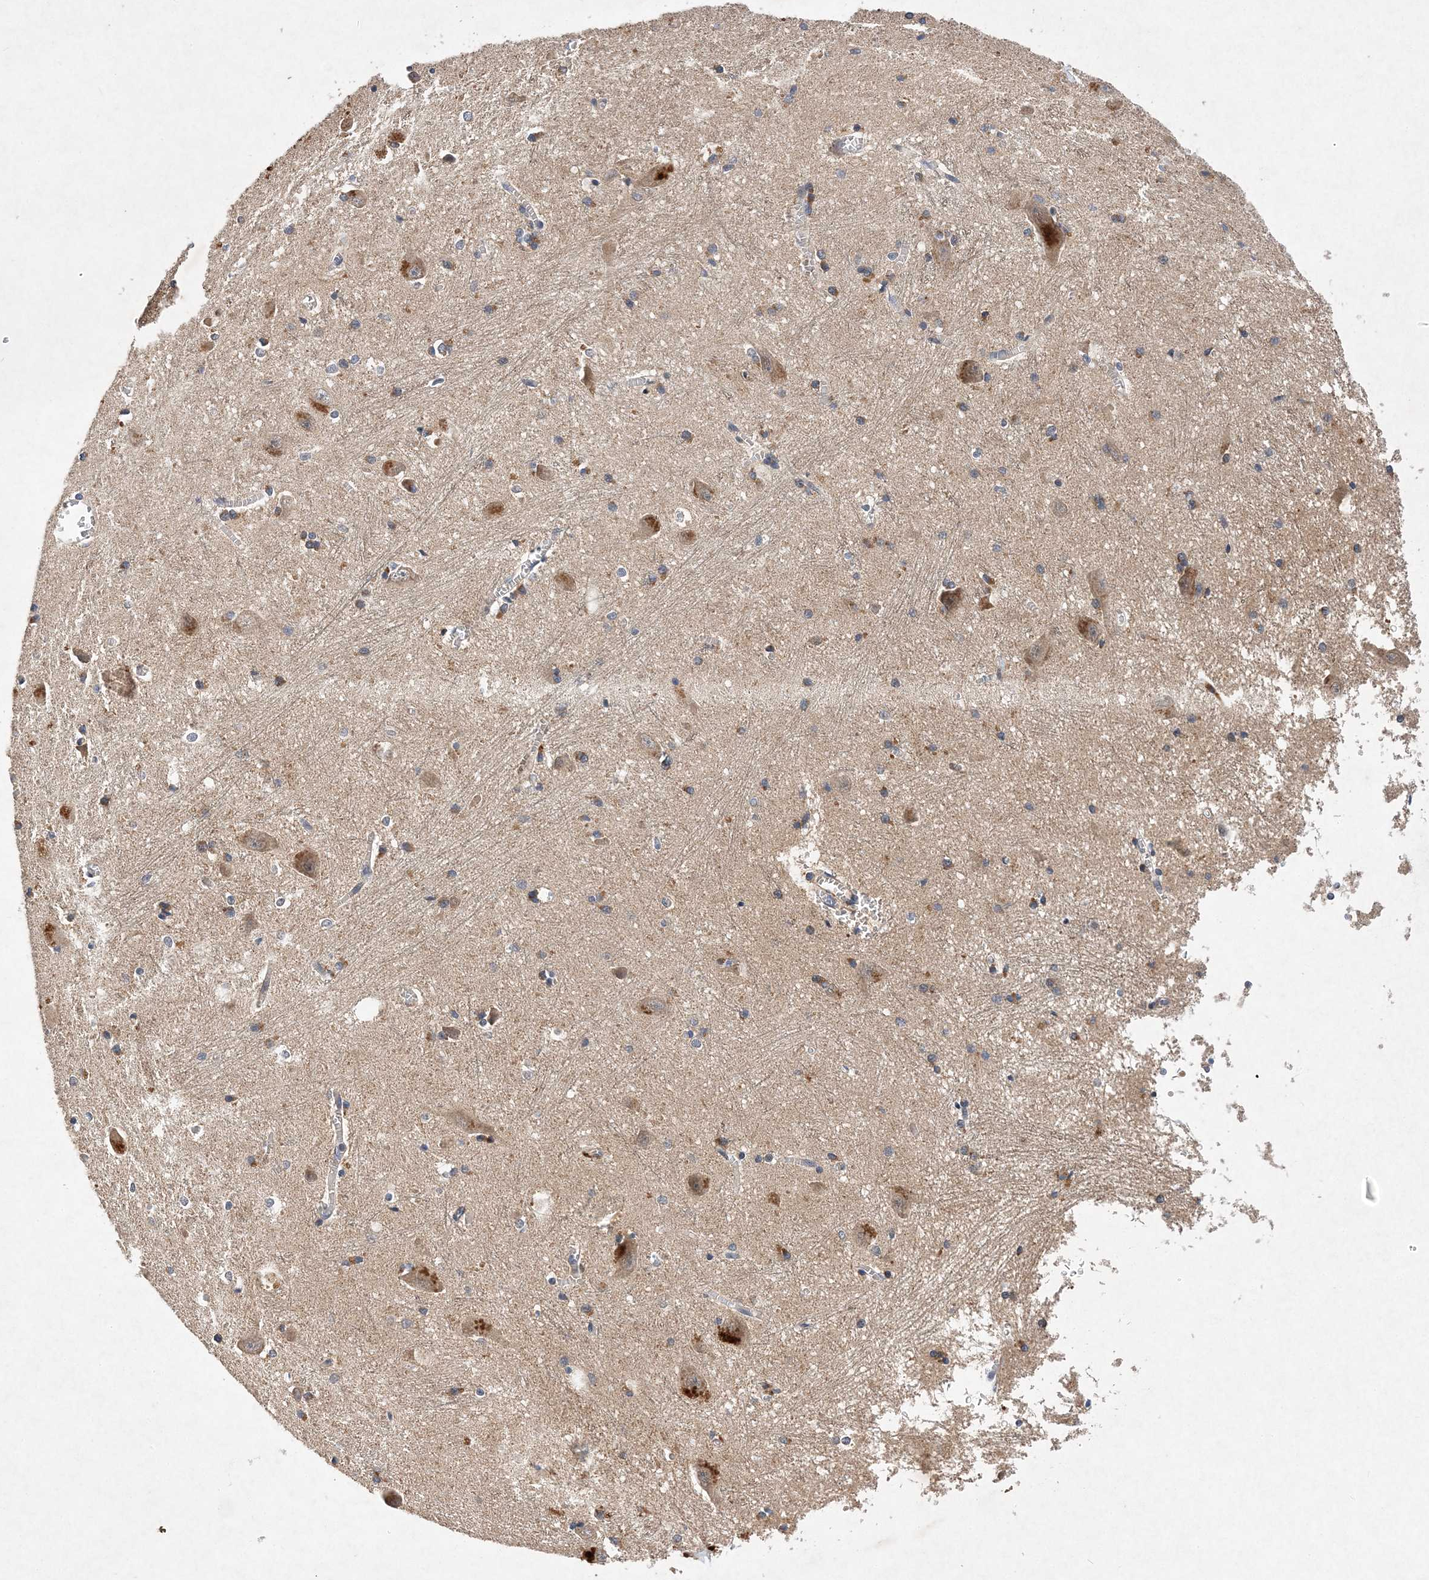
{"staining": {"intensity": "moderate", "quantity": "<25%", "location": "cytoplasmic/membranous"}, "tissue": "caudate", "cell_type": "Glial cells", "image_type": "normal", "snomed": [{"axis": "morphology", "description": "Normal tissue, NOS"}, {"axis": "topography", "description": "Lateral ventricle wall"}], "caption": "Immunohistochemical staining of benign human caudate shows low levels of moderate cytoplasmic/membranous expression in approximately <25% of glial cells.", "gene": "PROSER1", "patient": {"sex": "male", "age": 37}}